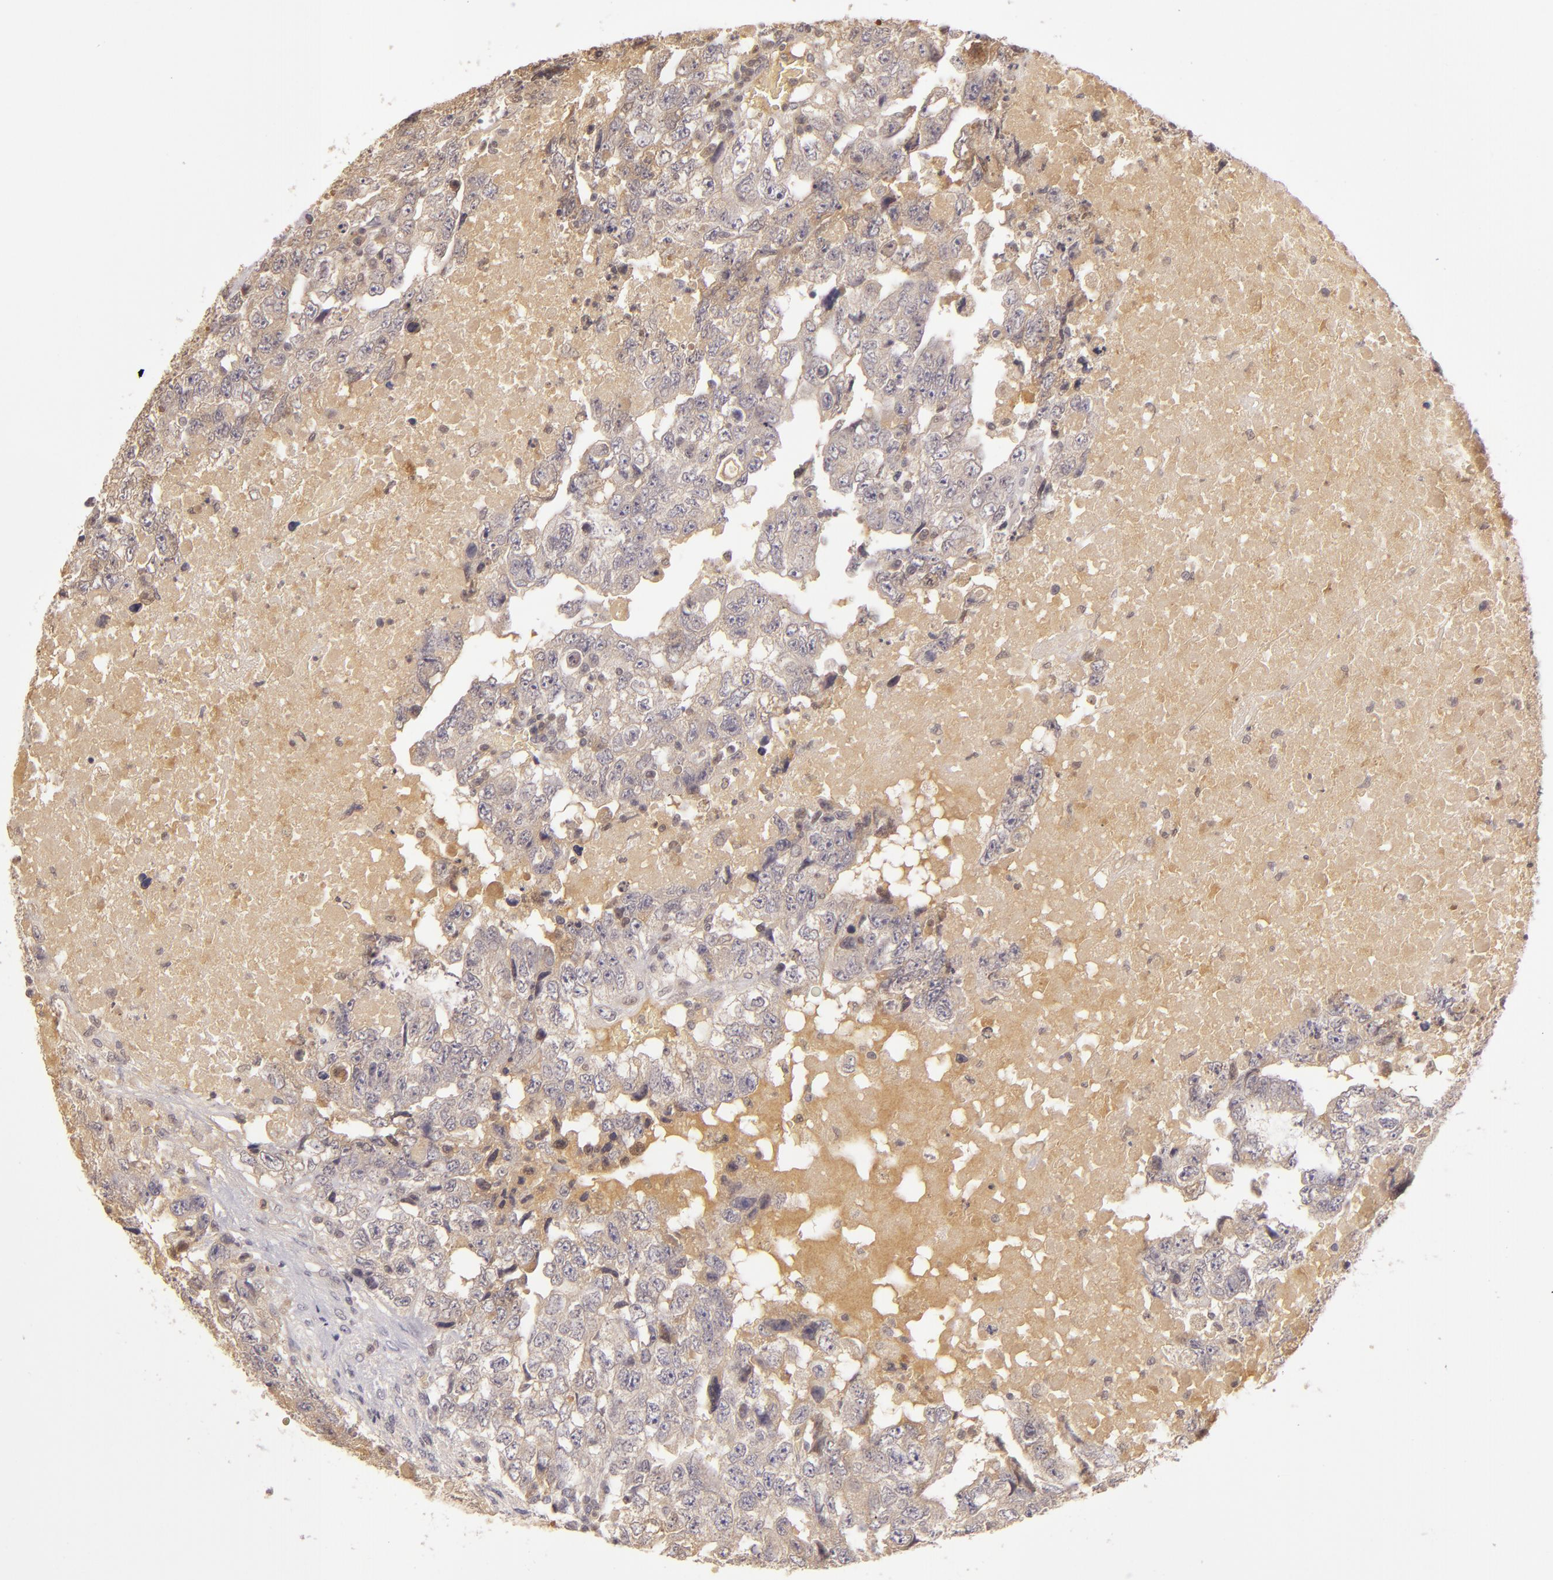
{"staining": {"intensity": "weak", "quantity": ">75%", "location": "cytoplasmic/membranous,nuclear"}, "tissue": "testis cancer", "cell_type": "Tumor cells", "image_type": "cancer", "snomed": [{"axis": "morphology", "description": "Carcinoma, Embryonal, NOS"}, {"axis": "topography", "description": "Testis"}], "caption": "An IHC histopathology image of tumor tissue is shown. Protein staining in brown shows weak cytoplasmic/membranous and nuclear positivity in testis cancer within tumor cells.", "gene": "LRG1", "patient": {"sex": "male", "age": 36}}